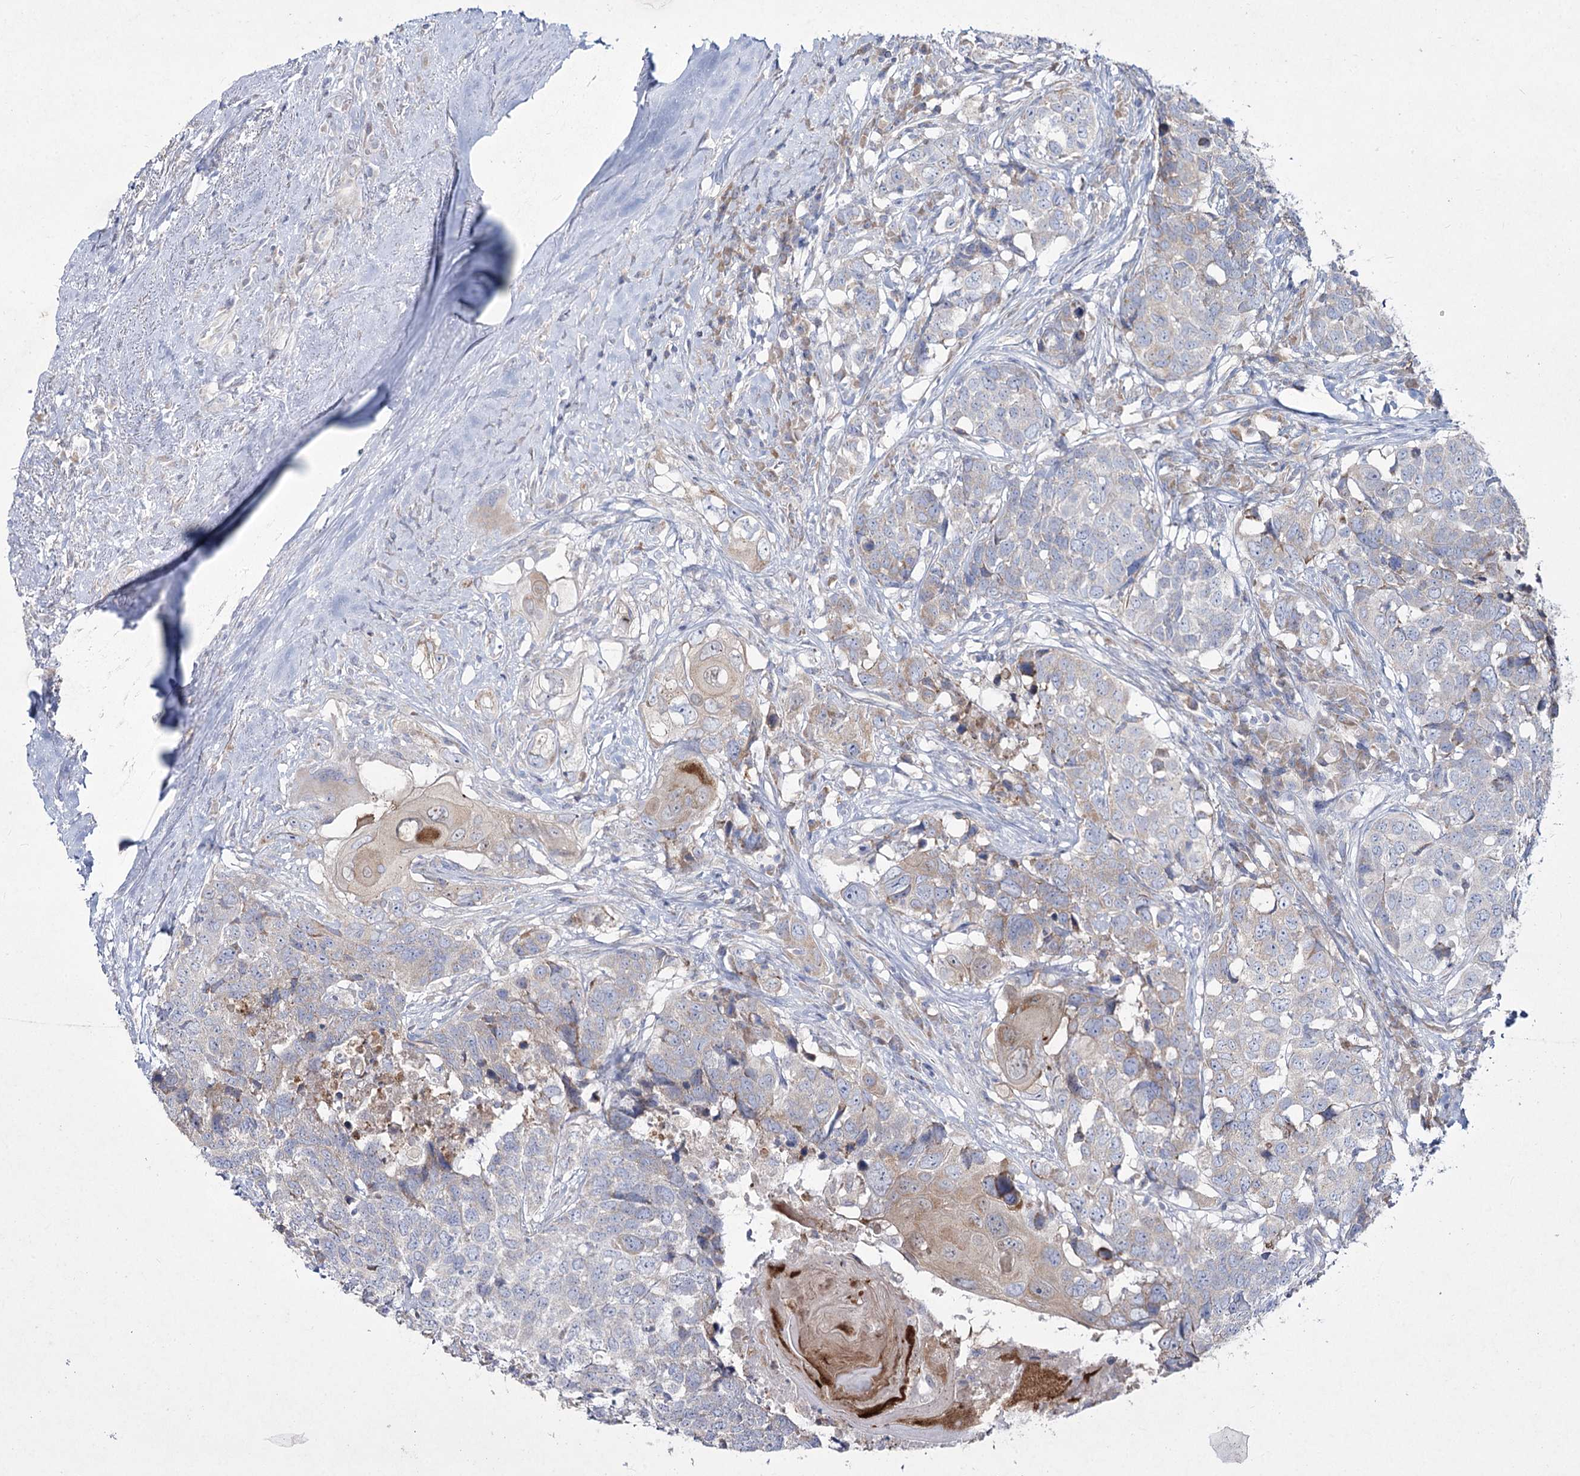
{"staining": {"intensity": "negative", "quantity": "none", "location": "none"}, "tissue": "head and neck cancer", "cell_type": "Tumor cells", "image_type": "cancer", "snomed": [{"axis": "morphology", "description": "Squamous cell carcinoma, NOS"}, {"axis": "topography", "description": "Head-Neck"}], "caption": "This is an immunohistochemistry (IHC) micrograph of head and neck cancer. There is no staining in tumor cells.", "gene": "NIPAL4", "patient": {"sex": "male", "age": 66}}